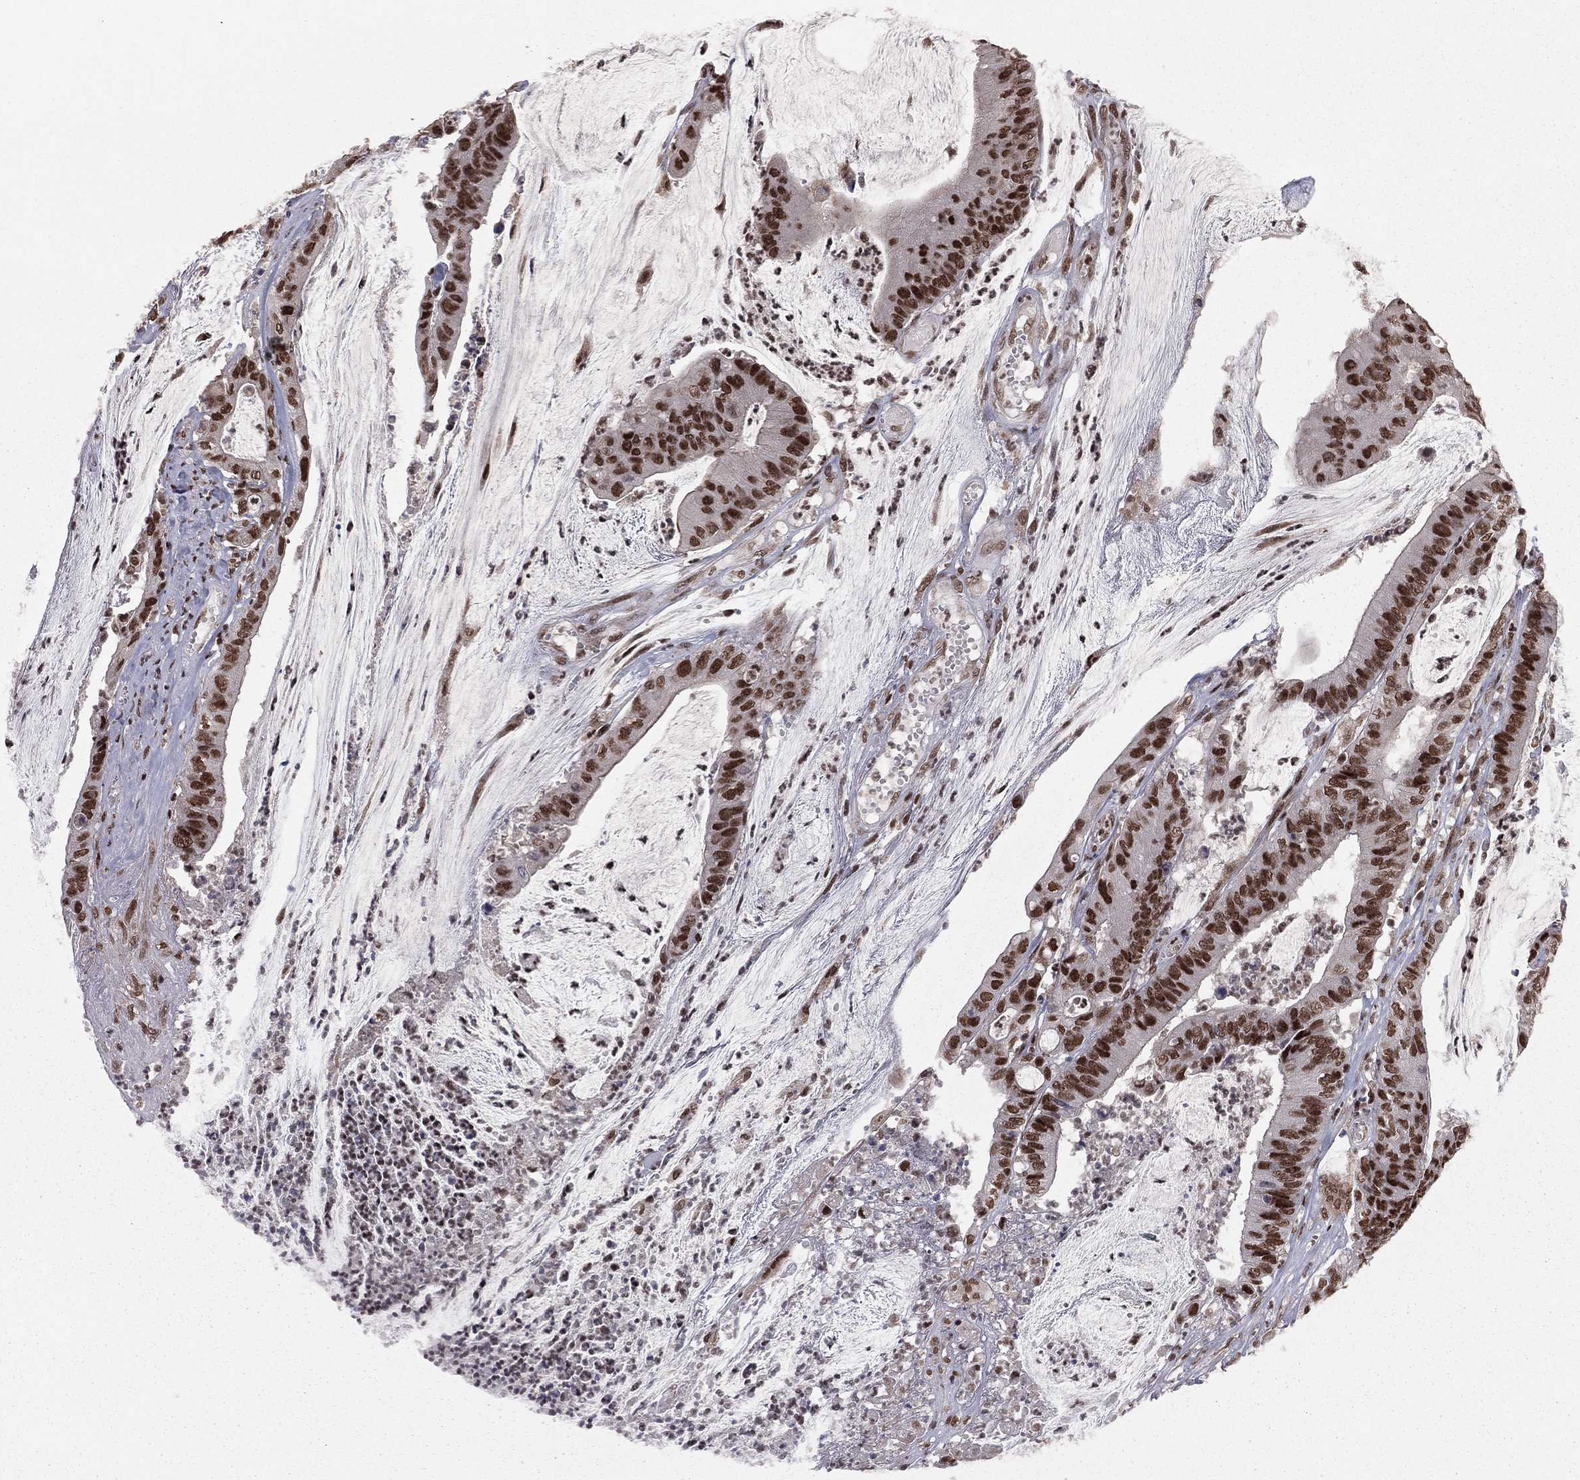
{"staining": {"intensity": "strong", "quantity": ">75%", "location": "nuclear"}, "tissue": "colorectal cancer", "cell_type": "Tumor cells", "image_type": "cancer", "snomed": [{"axis": "morphology", "description": "Adenocarcinoma, NOS"}, {"axis": "topography", "description": "Colon"}], "caption": "The immunohistochemical stain highlights strong nuclear expression in tumor cells of adenocarcinoma (colorectal) tissue.", "gene": "NFYB", "patient": {"sex": "female", "age": 69}}